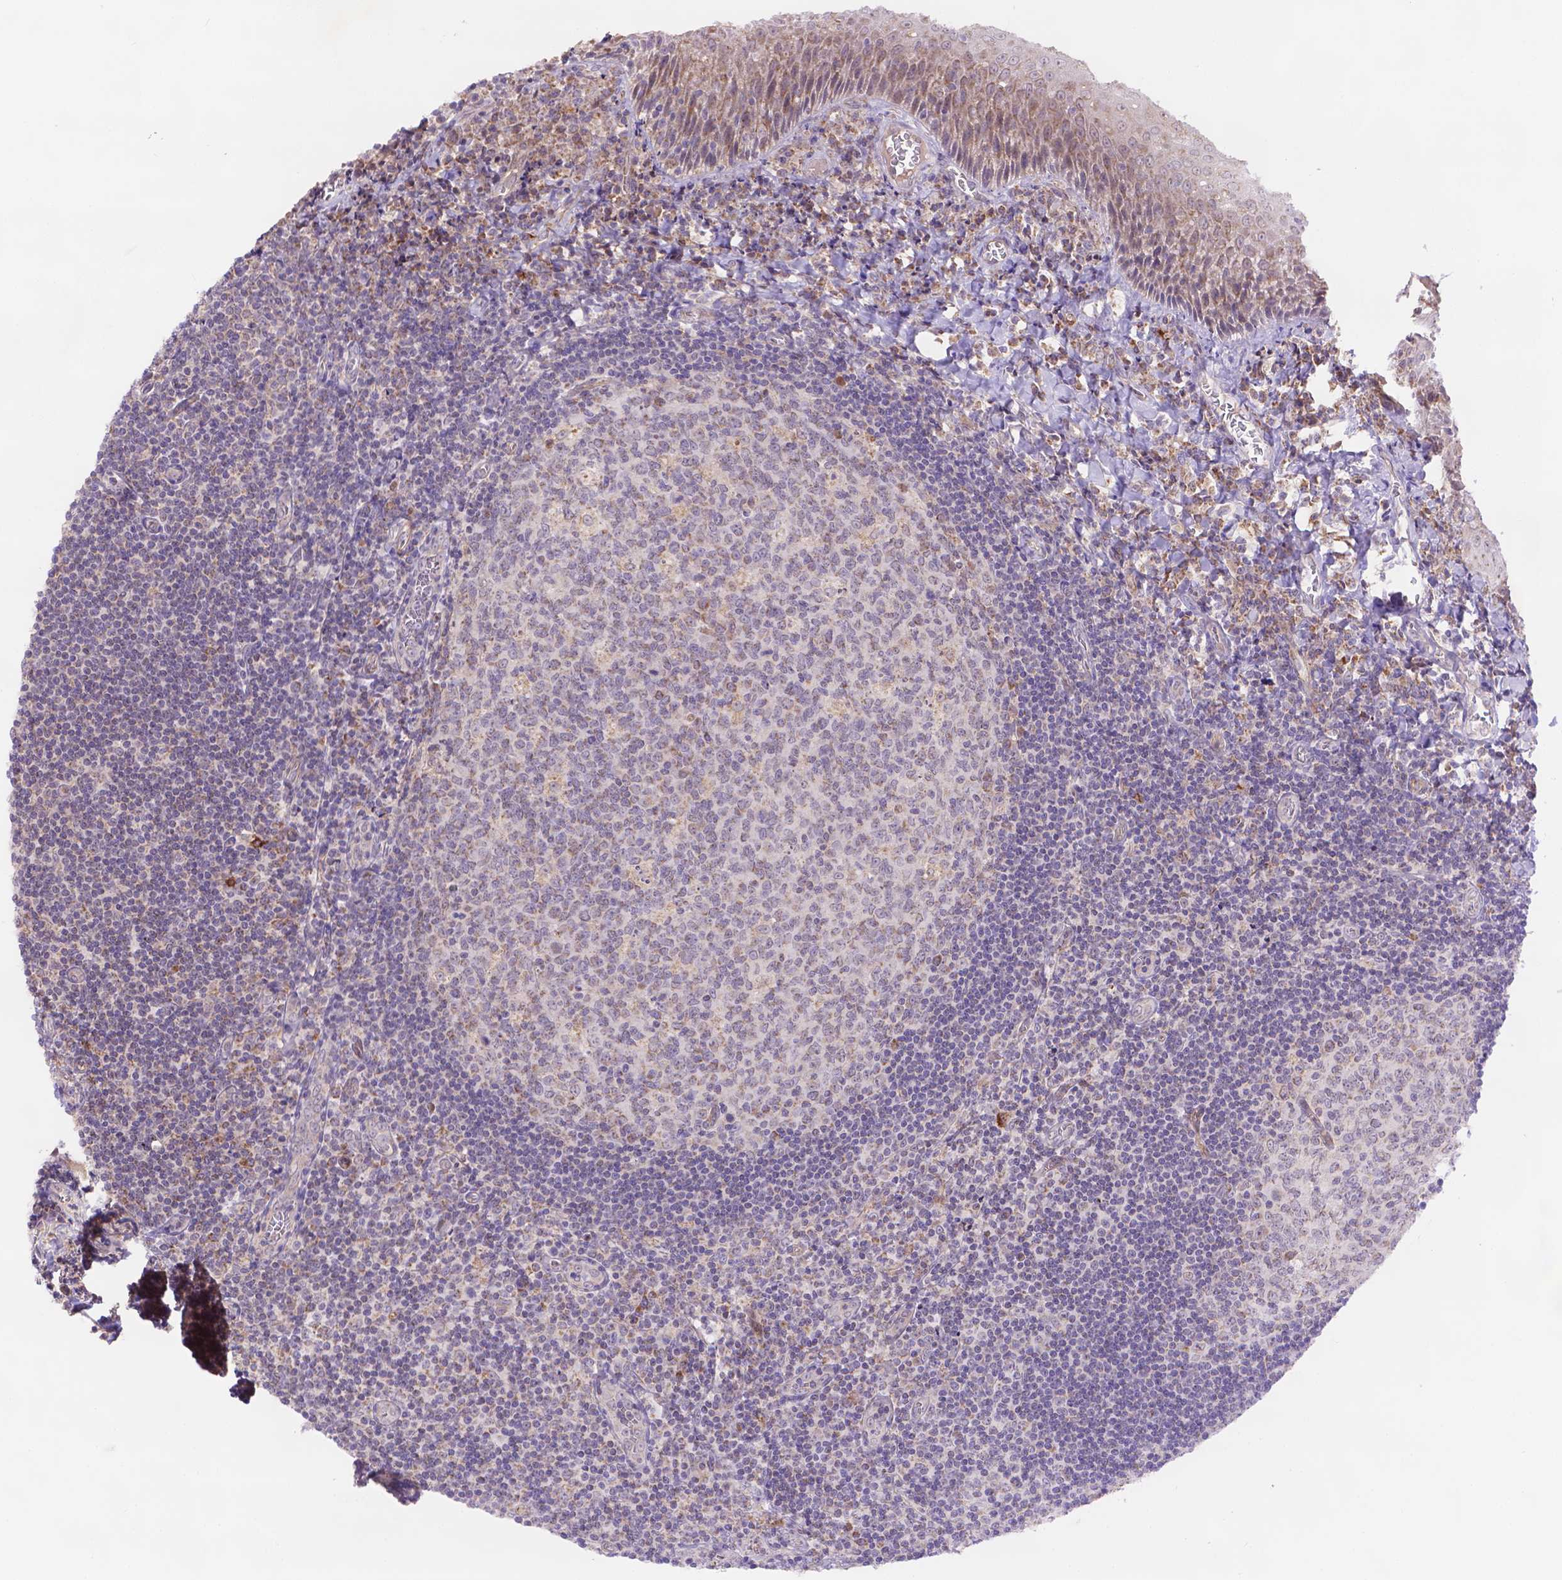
{"staining": {"intensity": "strong", "quantity": "25%-75%", "location": "cytoplasmic/membranous"}, "tissue": "tonsil", "cell_type": "Germinal center cells", "image_type": "normal", "snomed": [{"axis": "morphology", "description": "Normal tissue, NOS"}, {"axis": "morphology", "description": "Inflammation, NOS"}, {"axis": "topography", "description": "Tonsil"}], "caption": "Tonsil stained with immunohistochemistry (IHC) displays strong cytoplasmic/membranous staining in about 25%-75% of germinal center cells.", "gene": "CYYR1", "patient": {"sex": "female", "age": 31}}